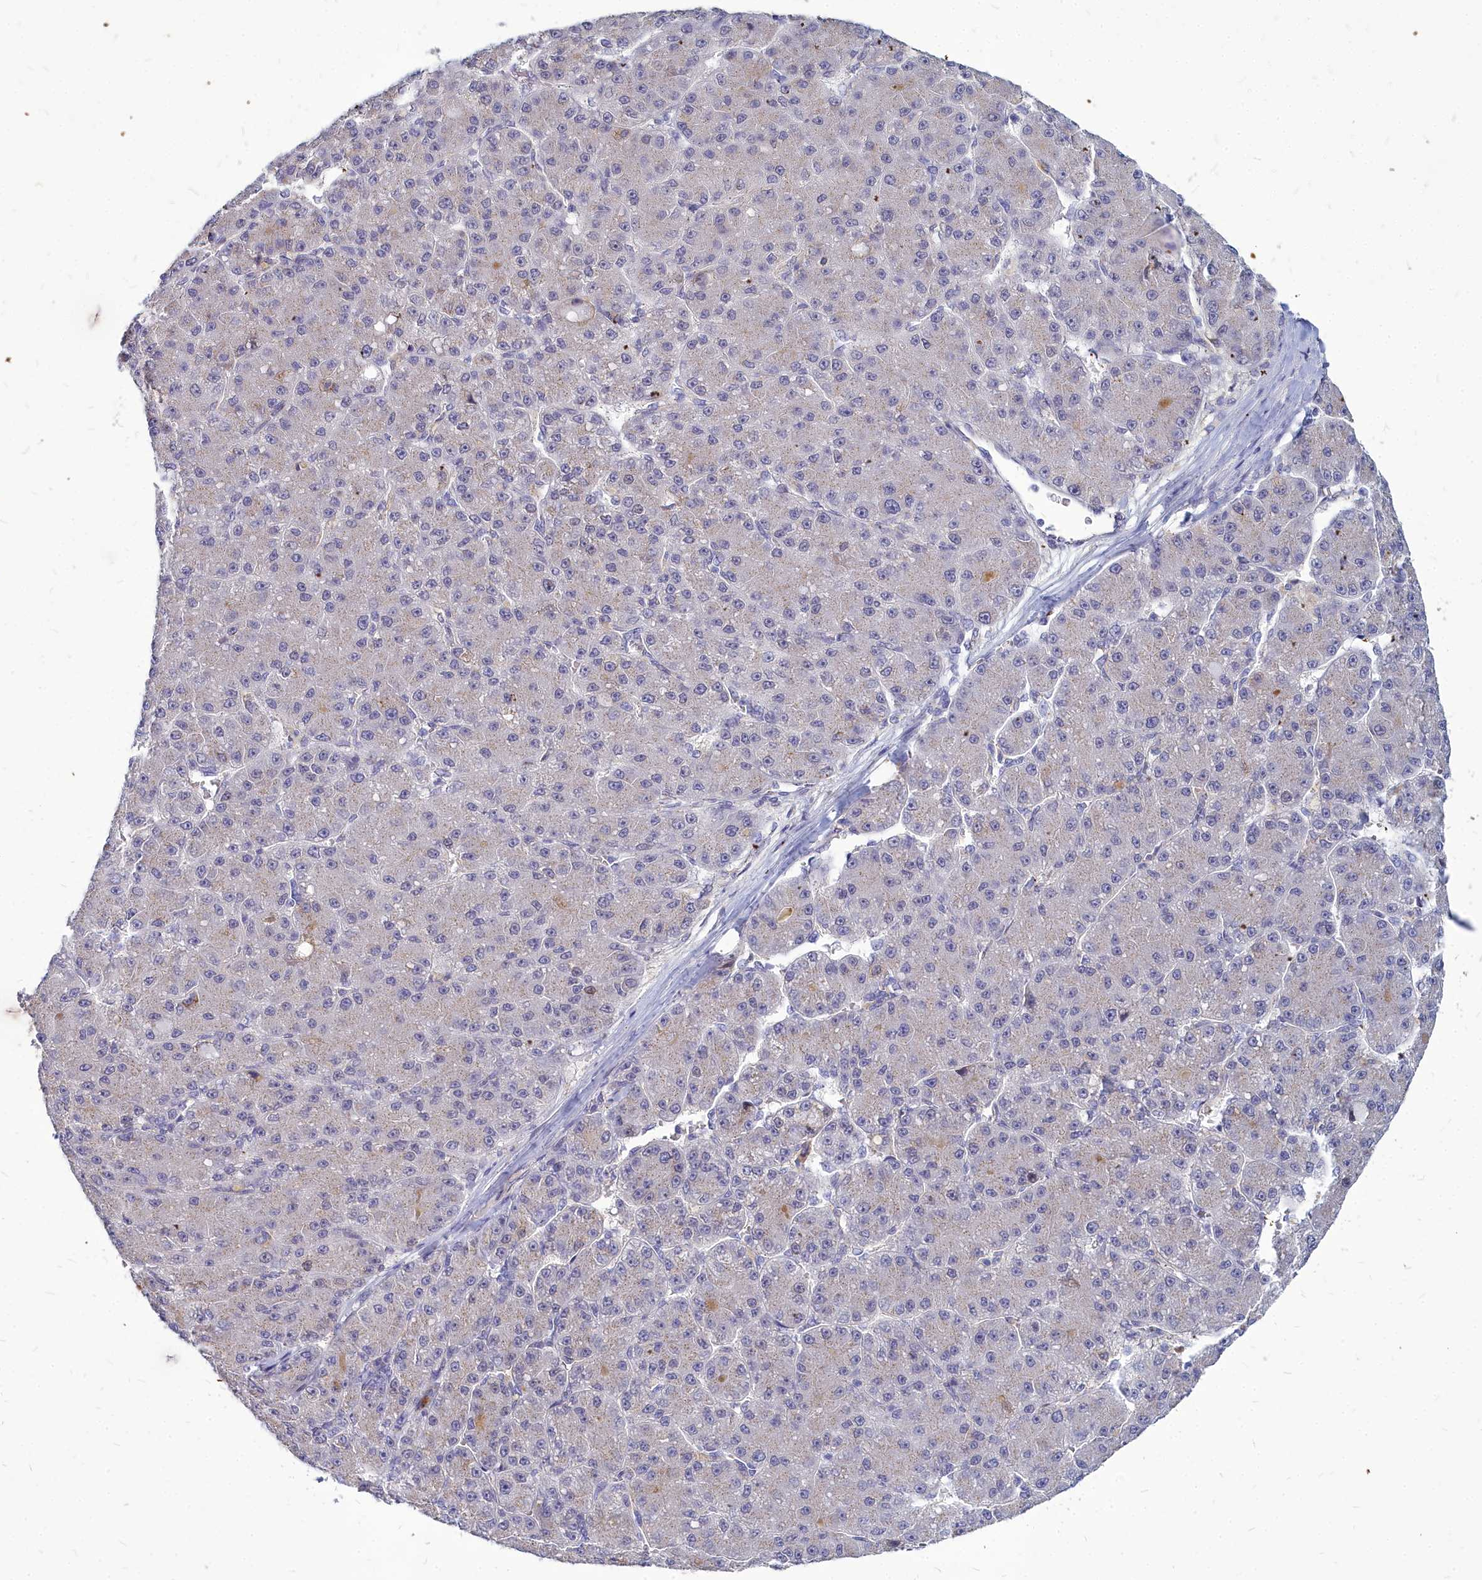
{"staining": {"intensity": "weak", "quantity": "<25%", "location": "cytoplasmic/membranous"}, "tissue": "liver cancer", "cell_type": "Tumor cells", "image_type": "cancer", "snomed": [{"axis": "morphology", "description": "Carcinoma, Hepatocellular, NOS"}, {"axis": "topography", "description": "Liver"}], "caption": "High power microscopy photomicrograph of an immunohistochemistry (IHC) image of hepatocellular carcinoma (liver), revealing no significant expression in tumor cells.", "gene": "NOXA1", "patient": {"sex": "male", "age": 67}}